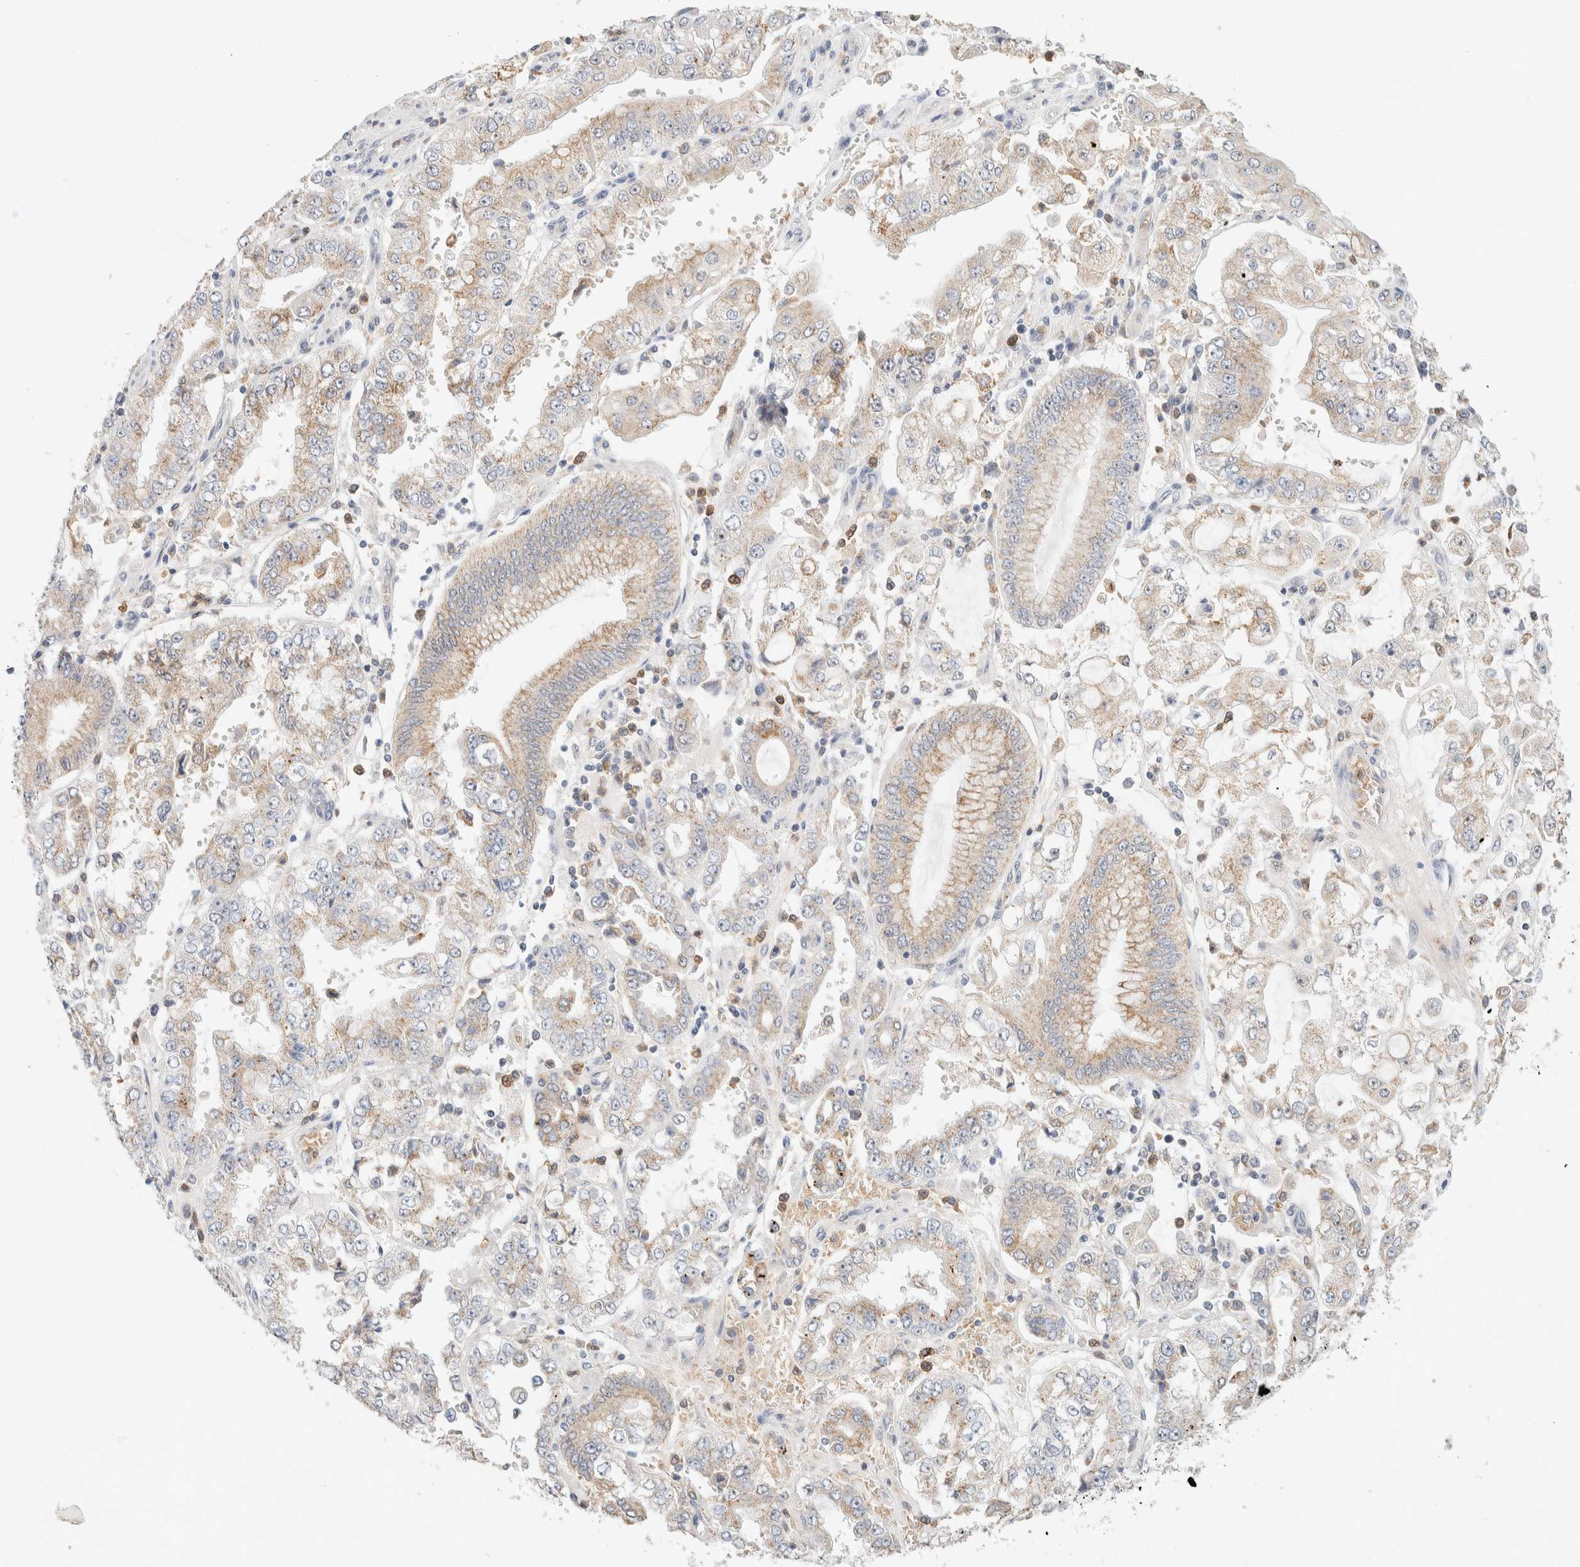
{"staining": {"intensity": "weak", "quantity": ">75%", "location": "cytoplasmic/membranous"}, "tissue": "stomach cancer", "cell_type": "Tumor cells", "image_type": "cancer", "snomed": [{"axis": "morphology", "description": "Adenocarcinoma, NOS"}, {"axis": "topography", "description": "Stomach"}], "caption": "An image of adenocarcinoma (stomach) stained for a protein reveals weak cytoplasmic/membranous brown staining in tumor cells.", "gene": "HDHD3", "patient": {"sex": "male", "age": 76}}